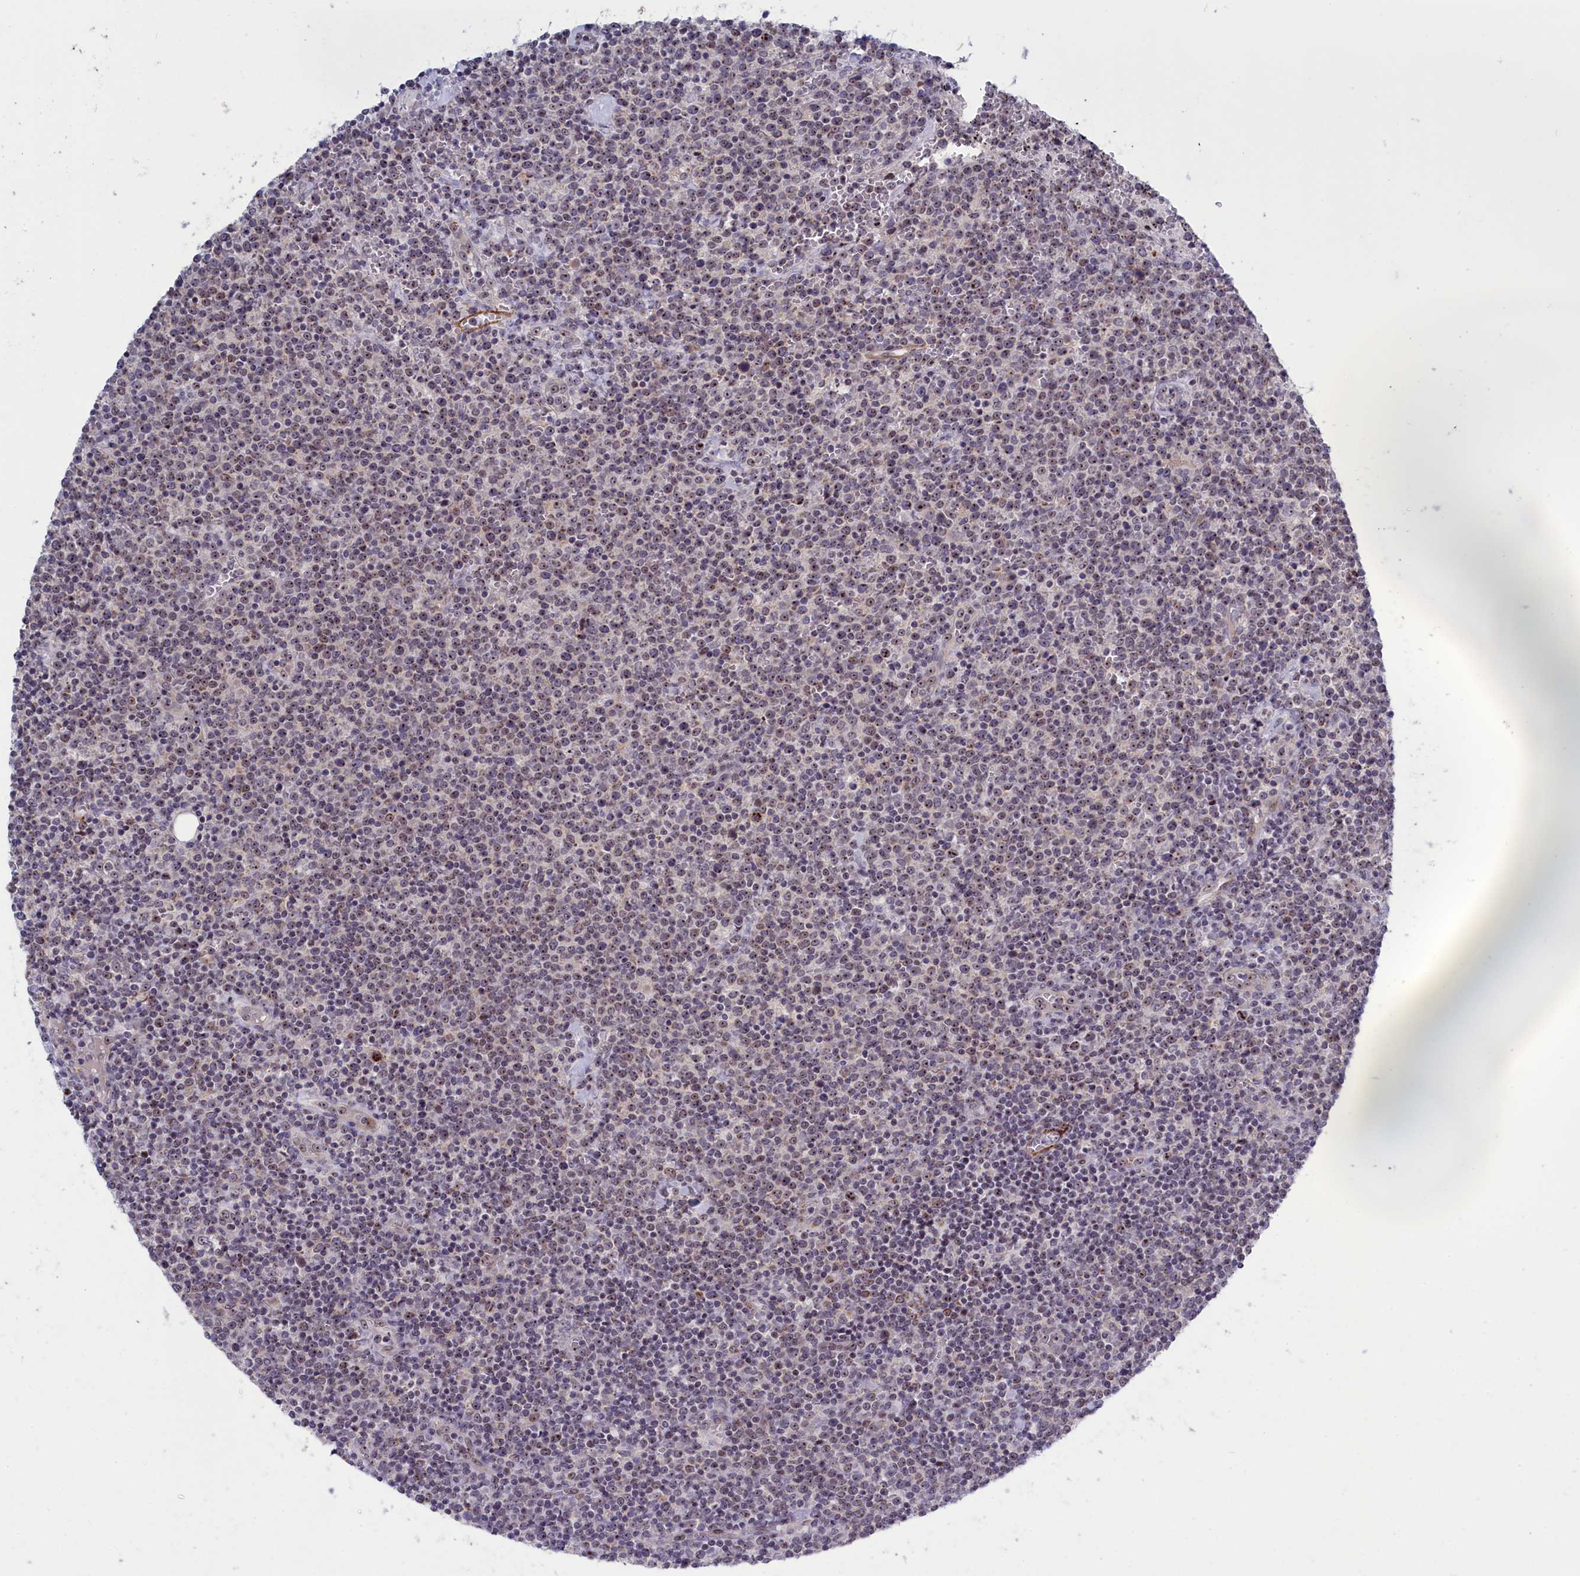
{"staining": {"intensity": "weak", "quantity": "25%-75%", "location": "nuclear"}, "tissue": "lymphoma", "cell_type": "Tumor cells", "image_type": "cancer", "snomed": [{"axis": "morphology", "description": "Malignant lymphoma, non-Hodgkin's type, High grade"}, {"axis": "topography", "description": "Lymph node"}], "caption": "DAB immunohistochemical staining of human lymphoma displays weak nuclear protein positivity in about 25%-75% of tumor cells.", "gene": "PPAN", "patient": {"sex": "male", "age": 61}}